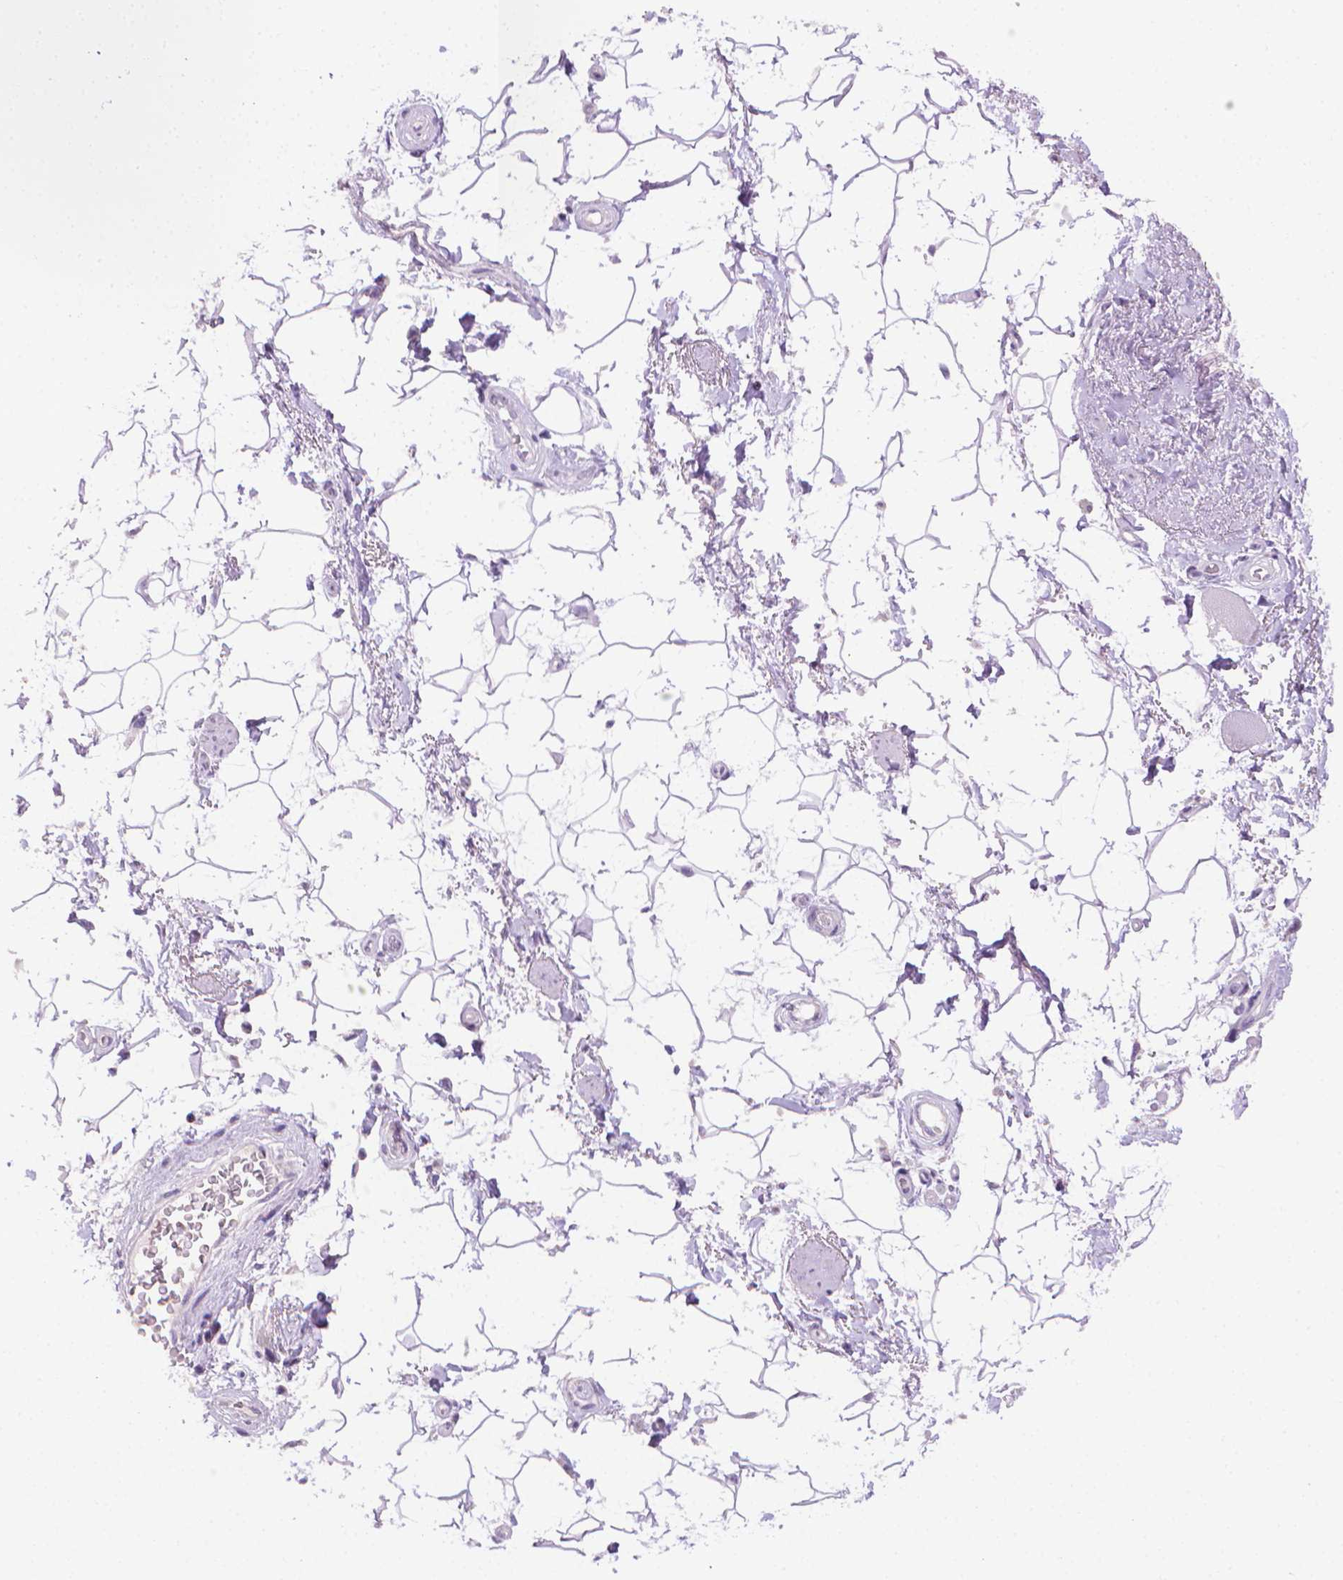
{"staining": {"intensity": "negative", "quantity": "none", "location": "none"}, "tissue": "adipose tissue", "cell_type": "Adipocytes", "image_type": "normal", "snomed": [{"axis": "morphology", "description": "Normal tissue, NOS"}, {"axis": "topography", "description": "Anal"}, {"axis": "topography", "description": "Peripheral nerve tissue"}], "caption": "This is an IHC photomicrograph of benign adipose tissue. There is no expression in adipocytes.", "gene": "CDKN2D", "patient": {"sex": "male", "age": 51}}